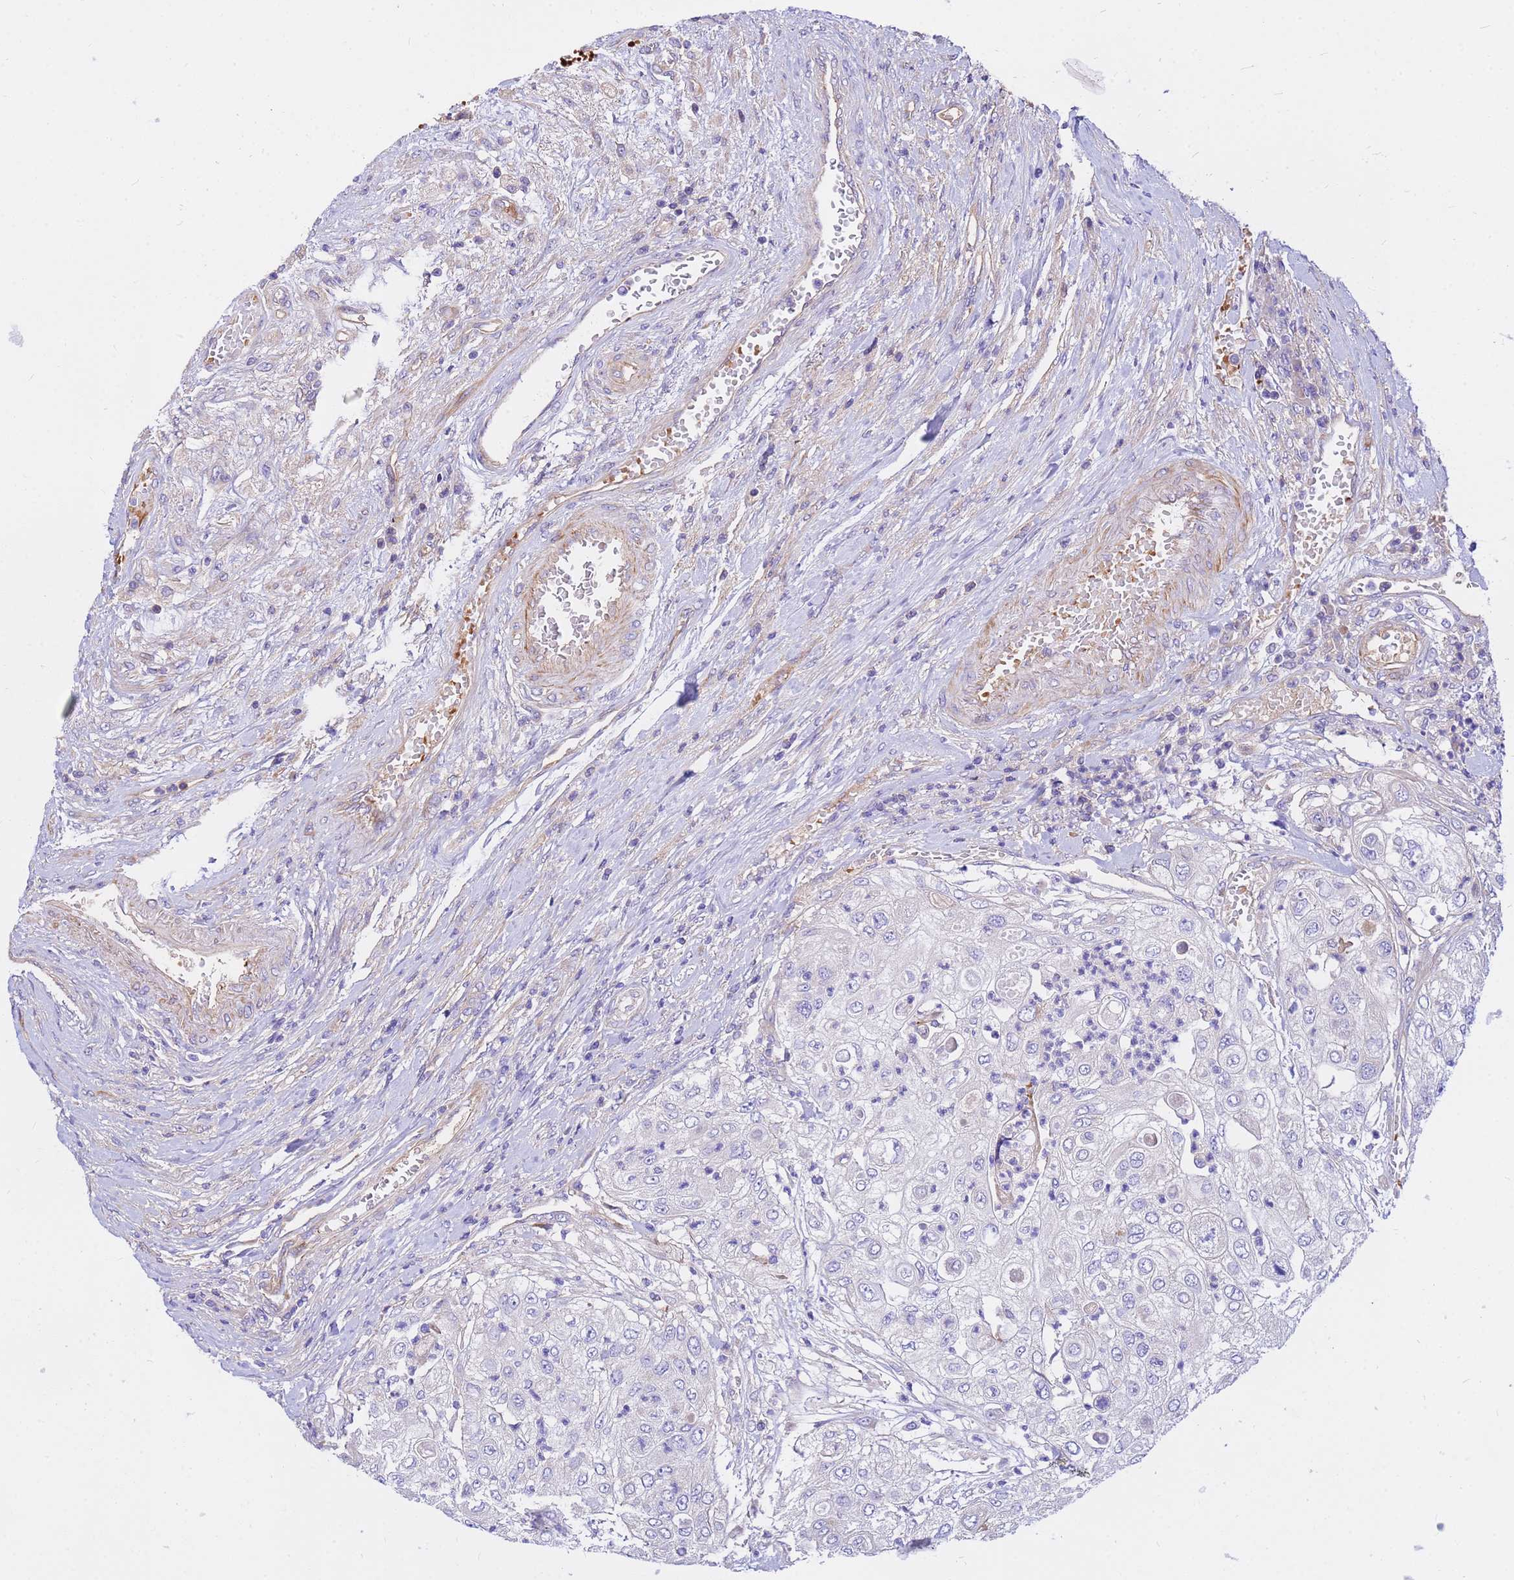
{"staining": {"intensity": "negative", "quantity": "none", "location": "none"}, "tissue": "urothelial cancer", "cell_type": "Tumor cells", "image_type": "cancer", "snomed": [{"axis": "morphology", "description": "Urothelial carcinoma, High grade"}, {"axis": "topography", "description": "Urinary bladder"}], "caption": "Tumor cells show no significant protein positivity in urothelial carcinoma (high-grade). Nuclei are stained in blue.", "gene": "CRHBP", "patient": {"sex": "female", "age": 79}}